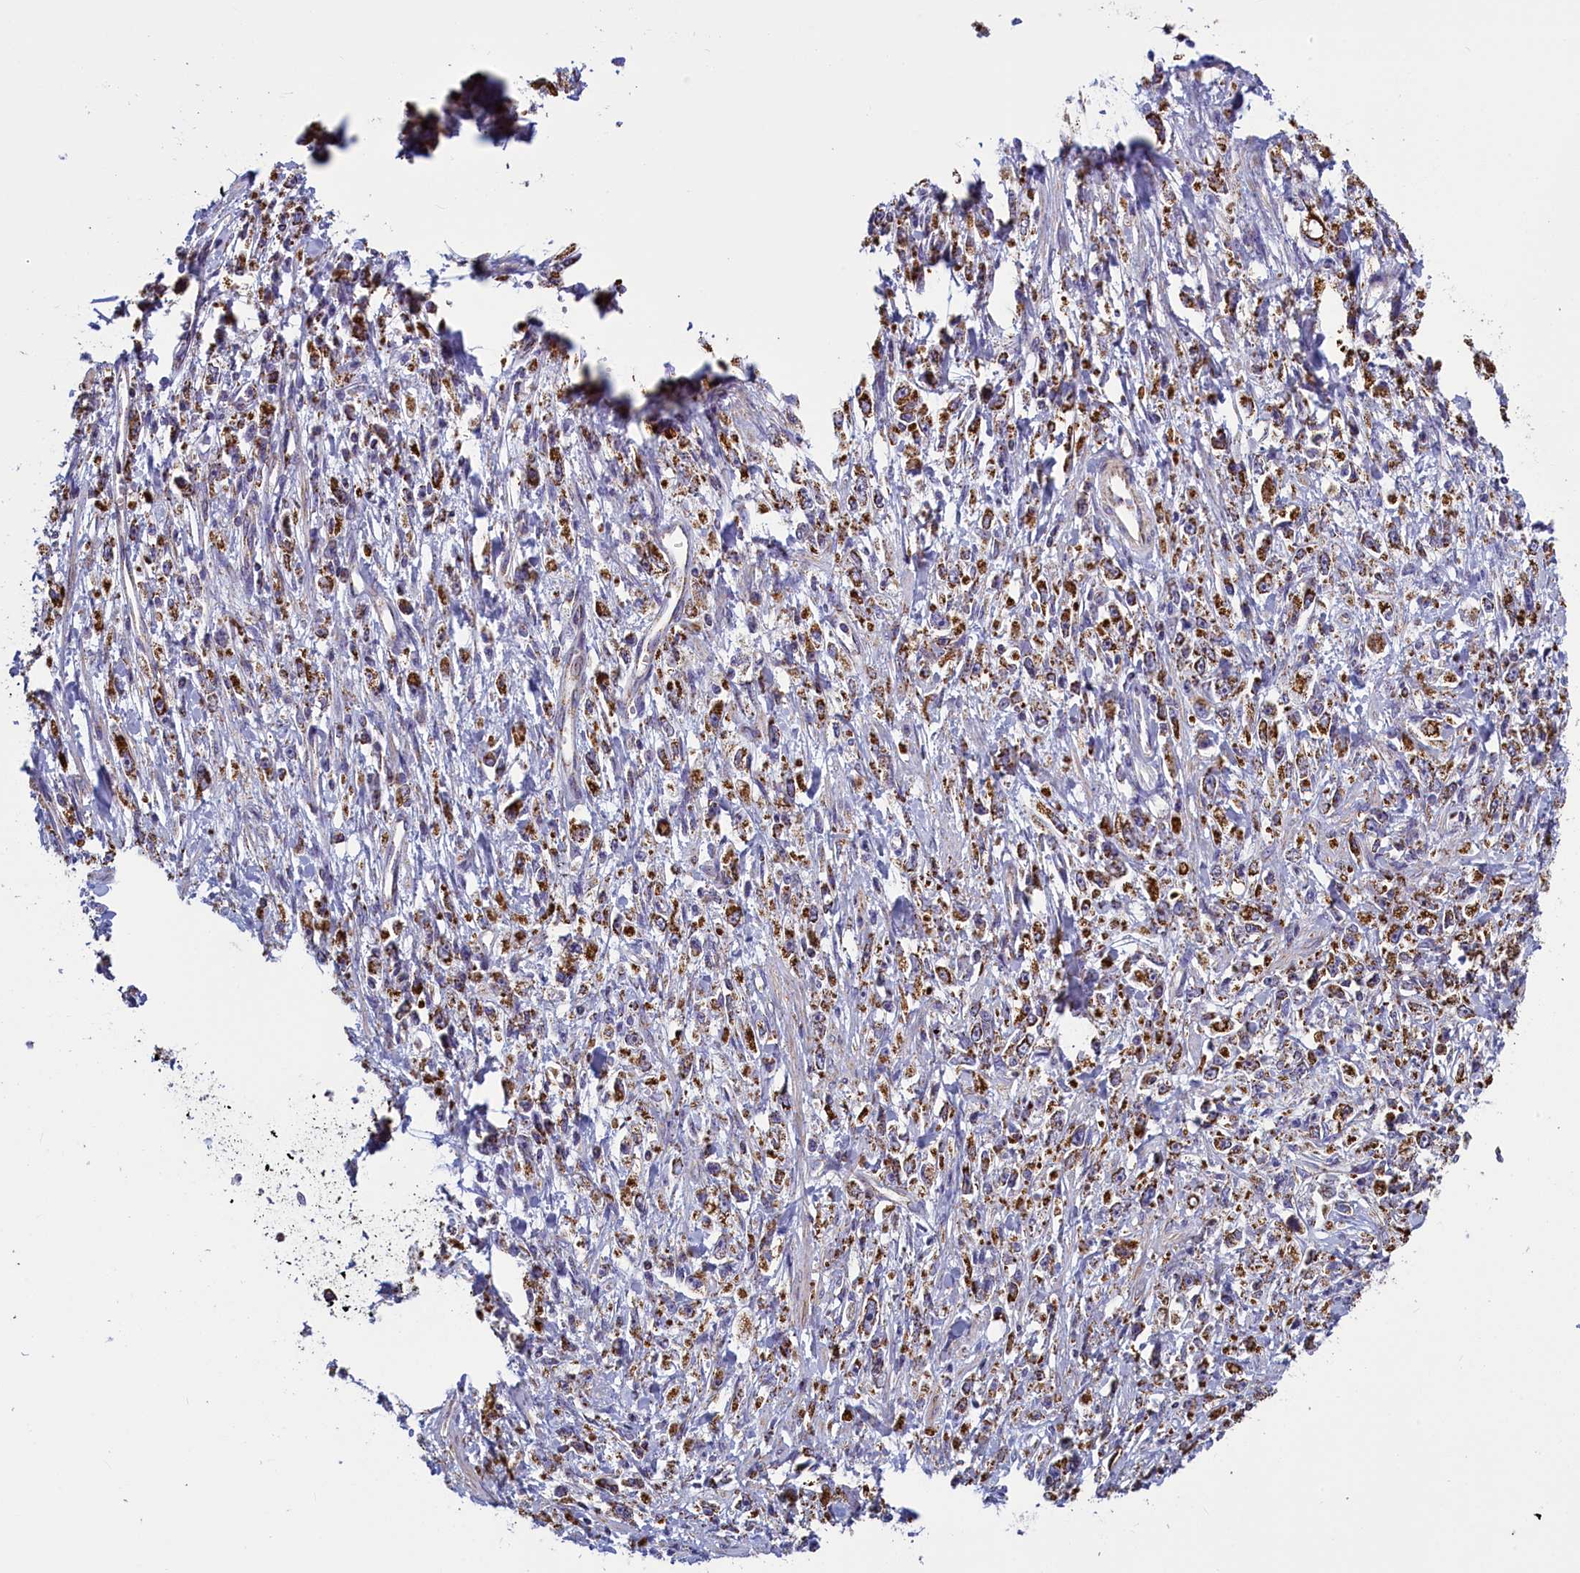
{"staining": {"intensity": "strong", "quantity": ">75%", "location": "cytoplasmic/membranous"}, "tissue": "stomach cancer", "cell_type": "Tumor cells", "image_type": "cancer", "snomed": [{"axis": "morphology", "description": "Adenocarcinoma, NOS"}, {"axis": "topography", "description": "Stomach"}], "caption": "Adenocarcinoma (stomach) stained with a protein marker demonstrates strong staining in tumor cells.", "gene": "IFT122", "patient": {"sex": "female", "age": 59}}